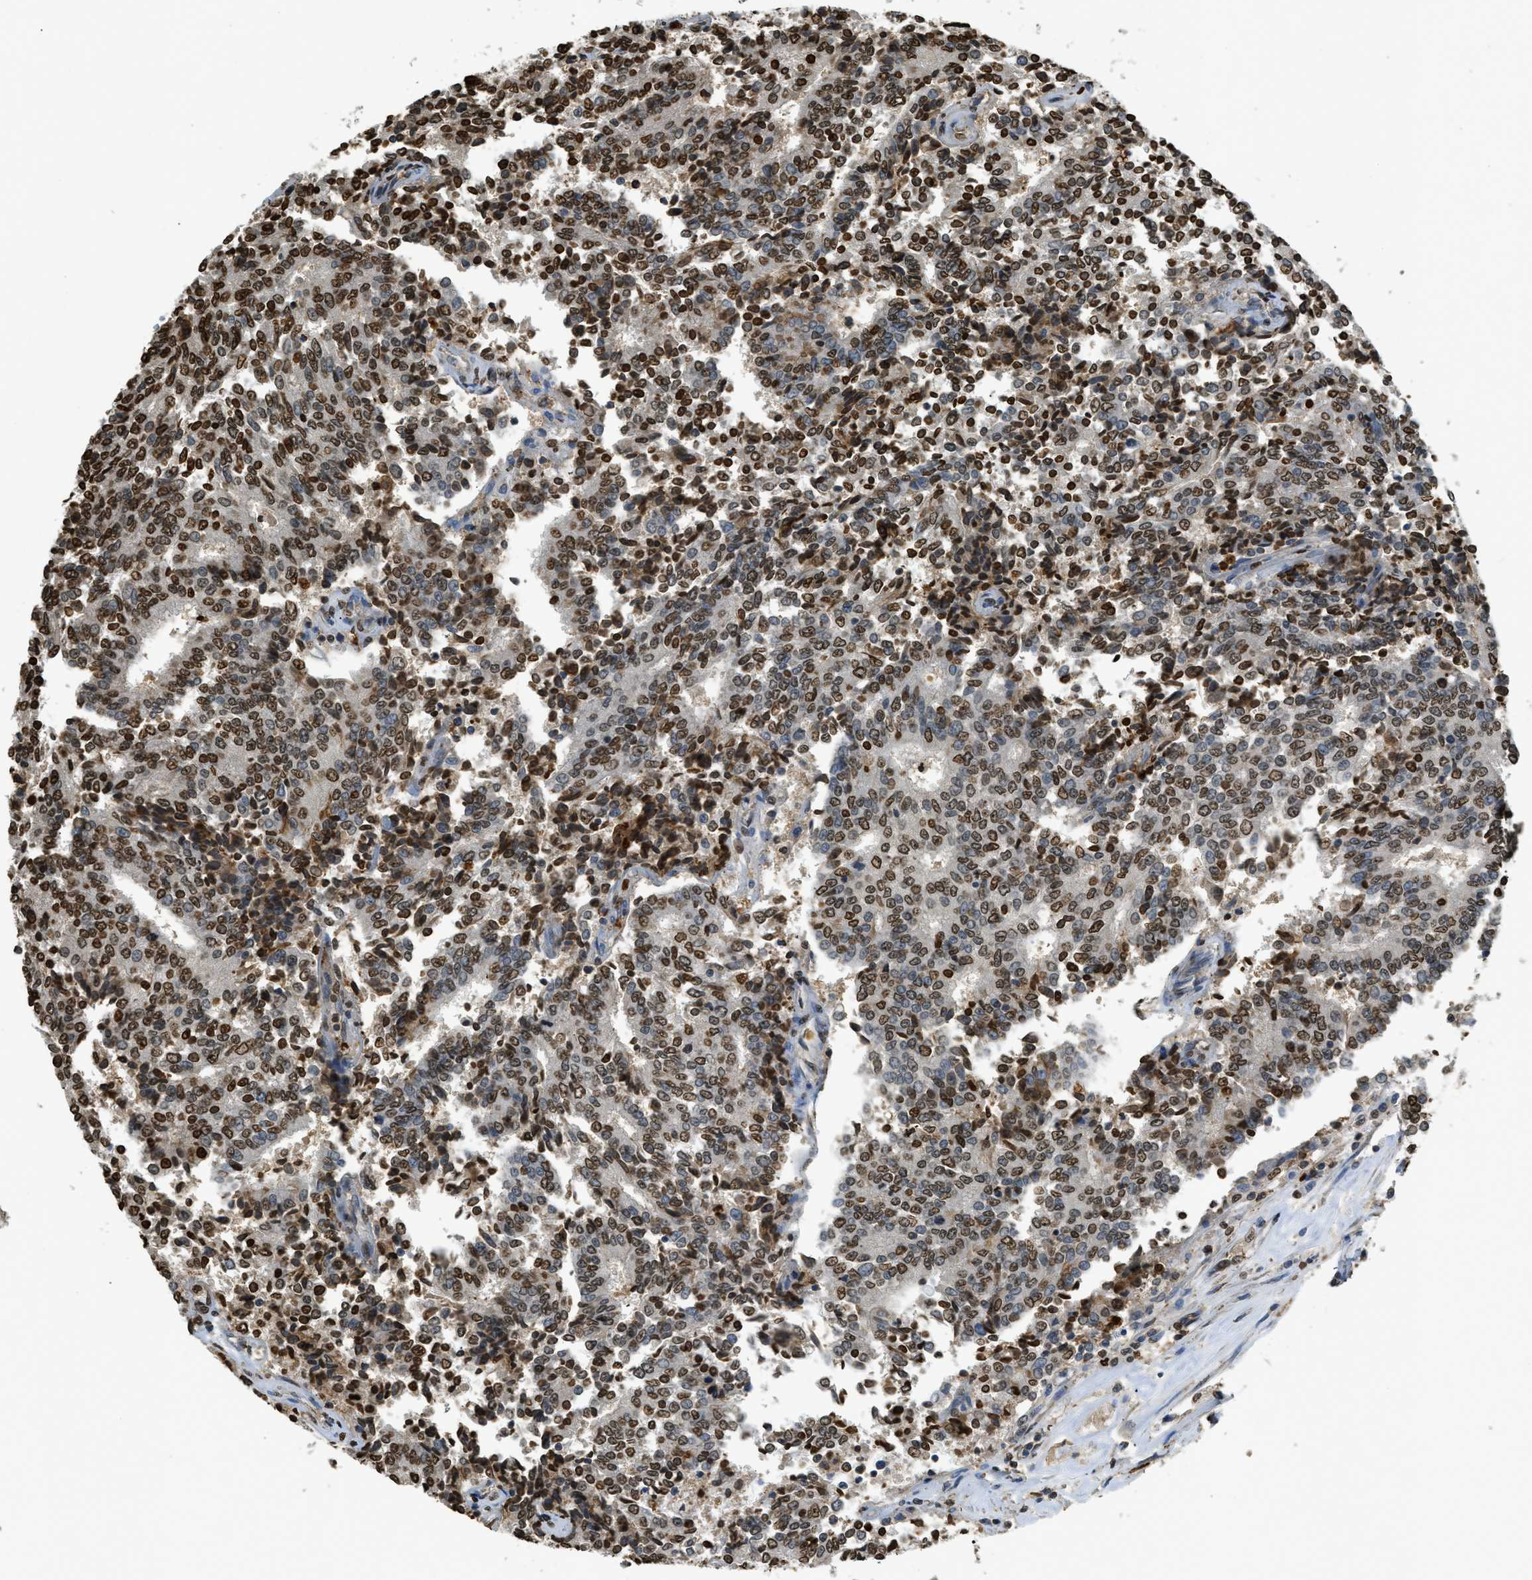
{"staining": {"intensity": "strong", "quantity": ">75%", "location": "nuclear"}, "tissue": "prostate cancer", "cell_type": "Tumor cells", "image_type": "cancer", "snomed": [{"axis": "morphology", "description": "Normal tissue, NOS"}, {"axis": "morphology", "description": "Adenocarcinoma, High grade"}, {"axis": "topography", "description": "Prostate"}, {"axis": "topography", "description": "Seminal veicle"}], "caption": "Adenocarcinoma (high-grade) (prostate) stained with a protein marker demonstrates strong staining in tumor cells.", "gene": "NR5A2", "patient": {"sex": "male", "age": 55}}